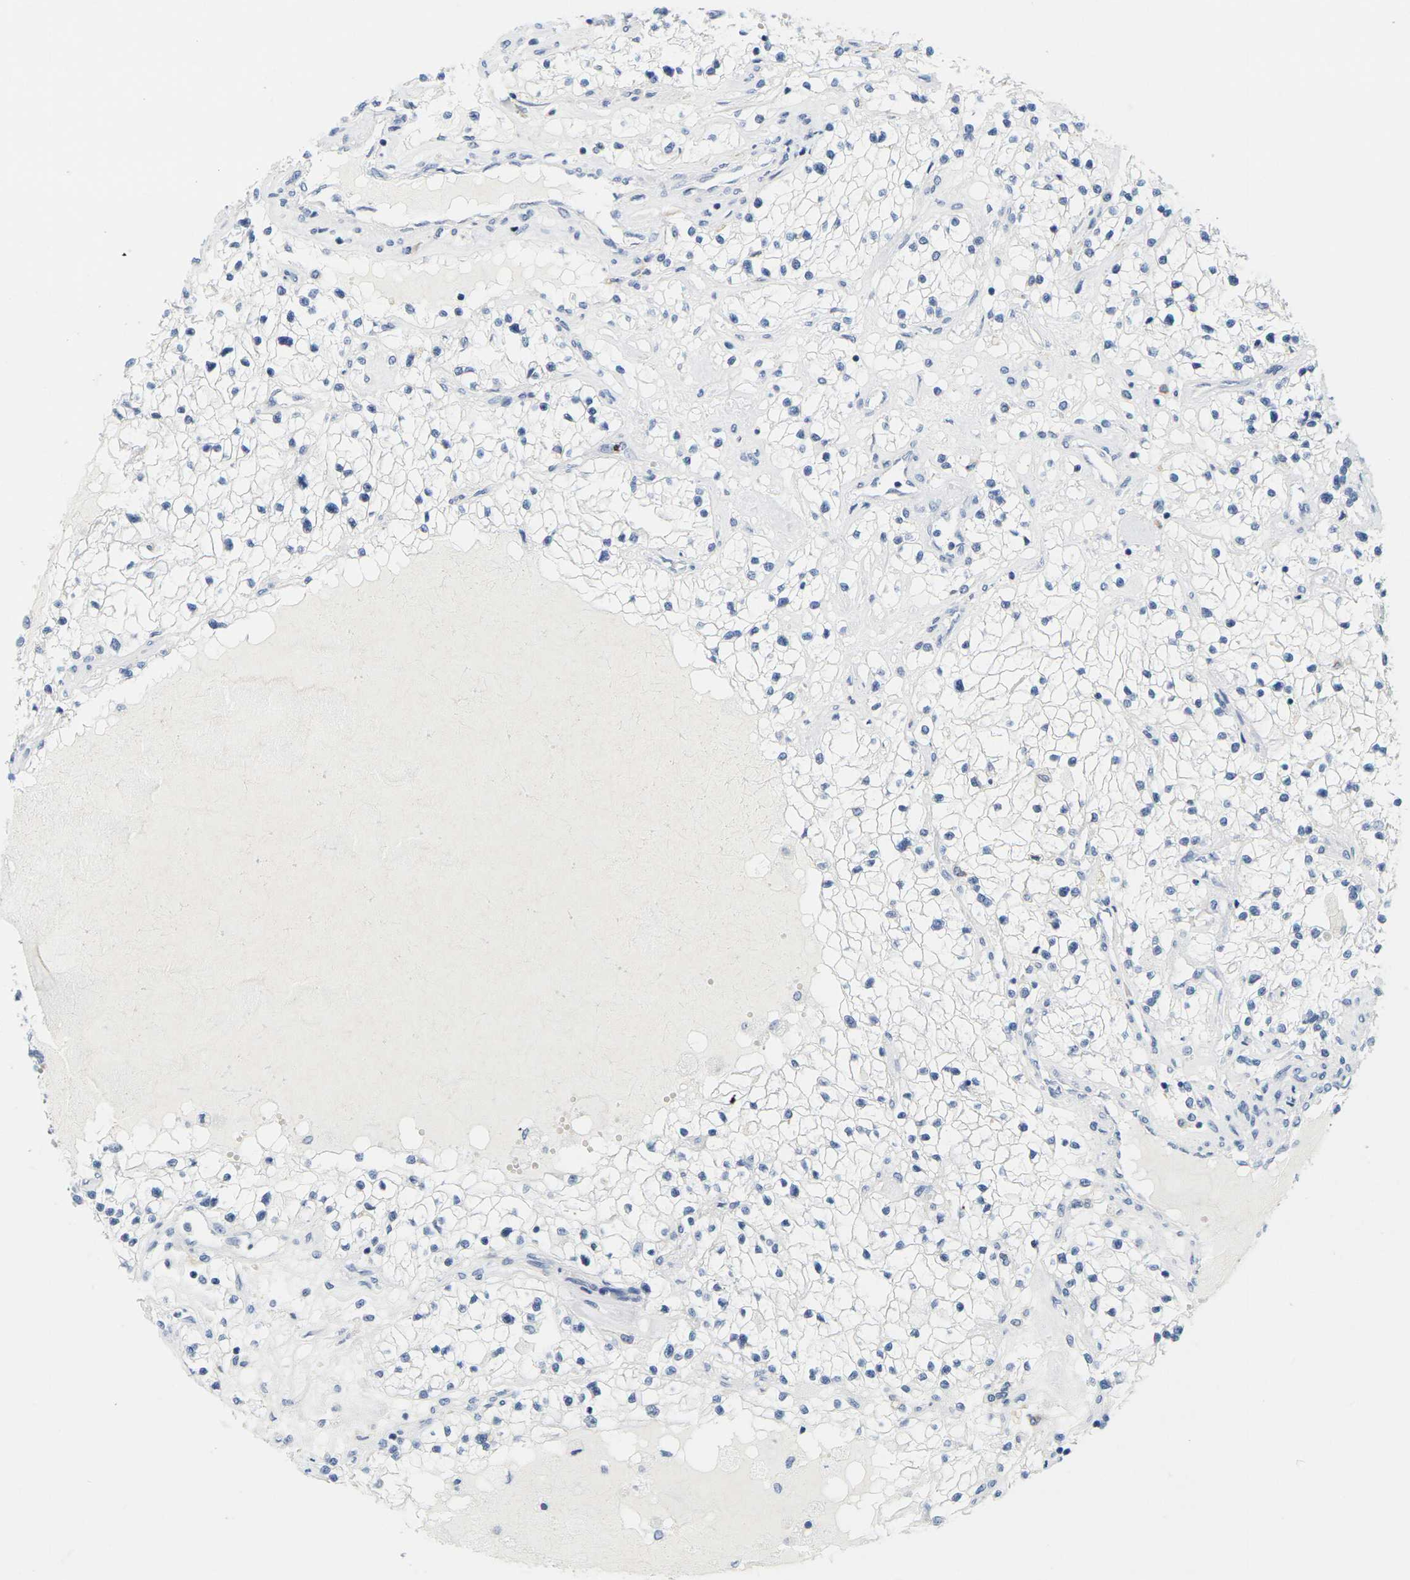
{"staining": {"intensity": "negative", "quantity": "none", "location": "none"}, "tissue": "renal cancer", "cell_type": "Tumor cells", "image_type": "cancer", "snomed": [{"axis": "morphology", "description": "Adenocarcinoma, NOS"}, {"axis": "topography", "description": "Kidney"}], "caption": "Renal cancer (adenocarcinoma) was stained to show a protein in brown. There is no significant staining in tumor cells.", "gene": "HLA-DOB", "patient": {"sex": "male", "age": 68}}